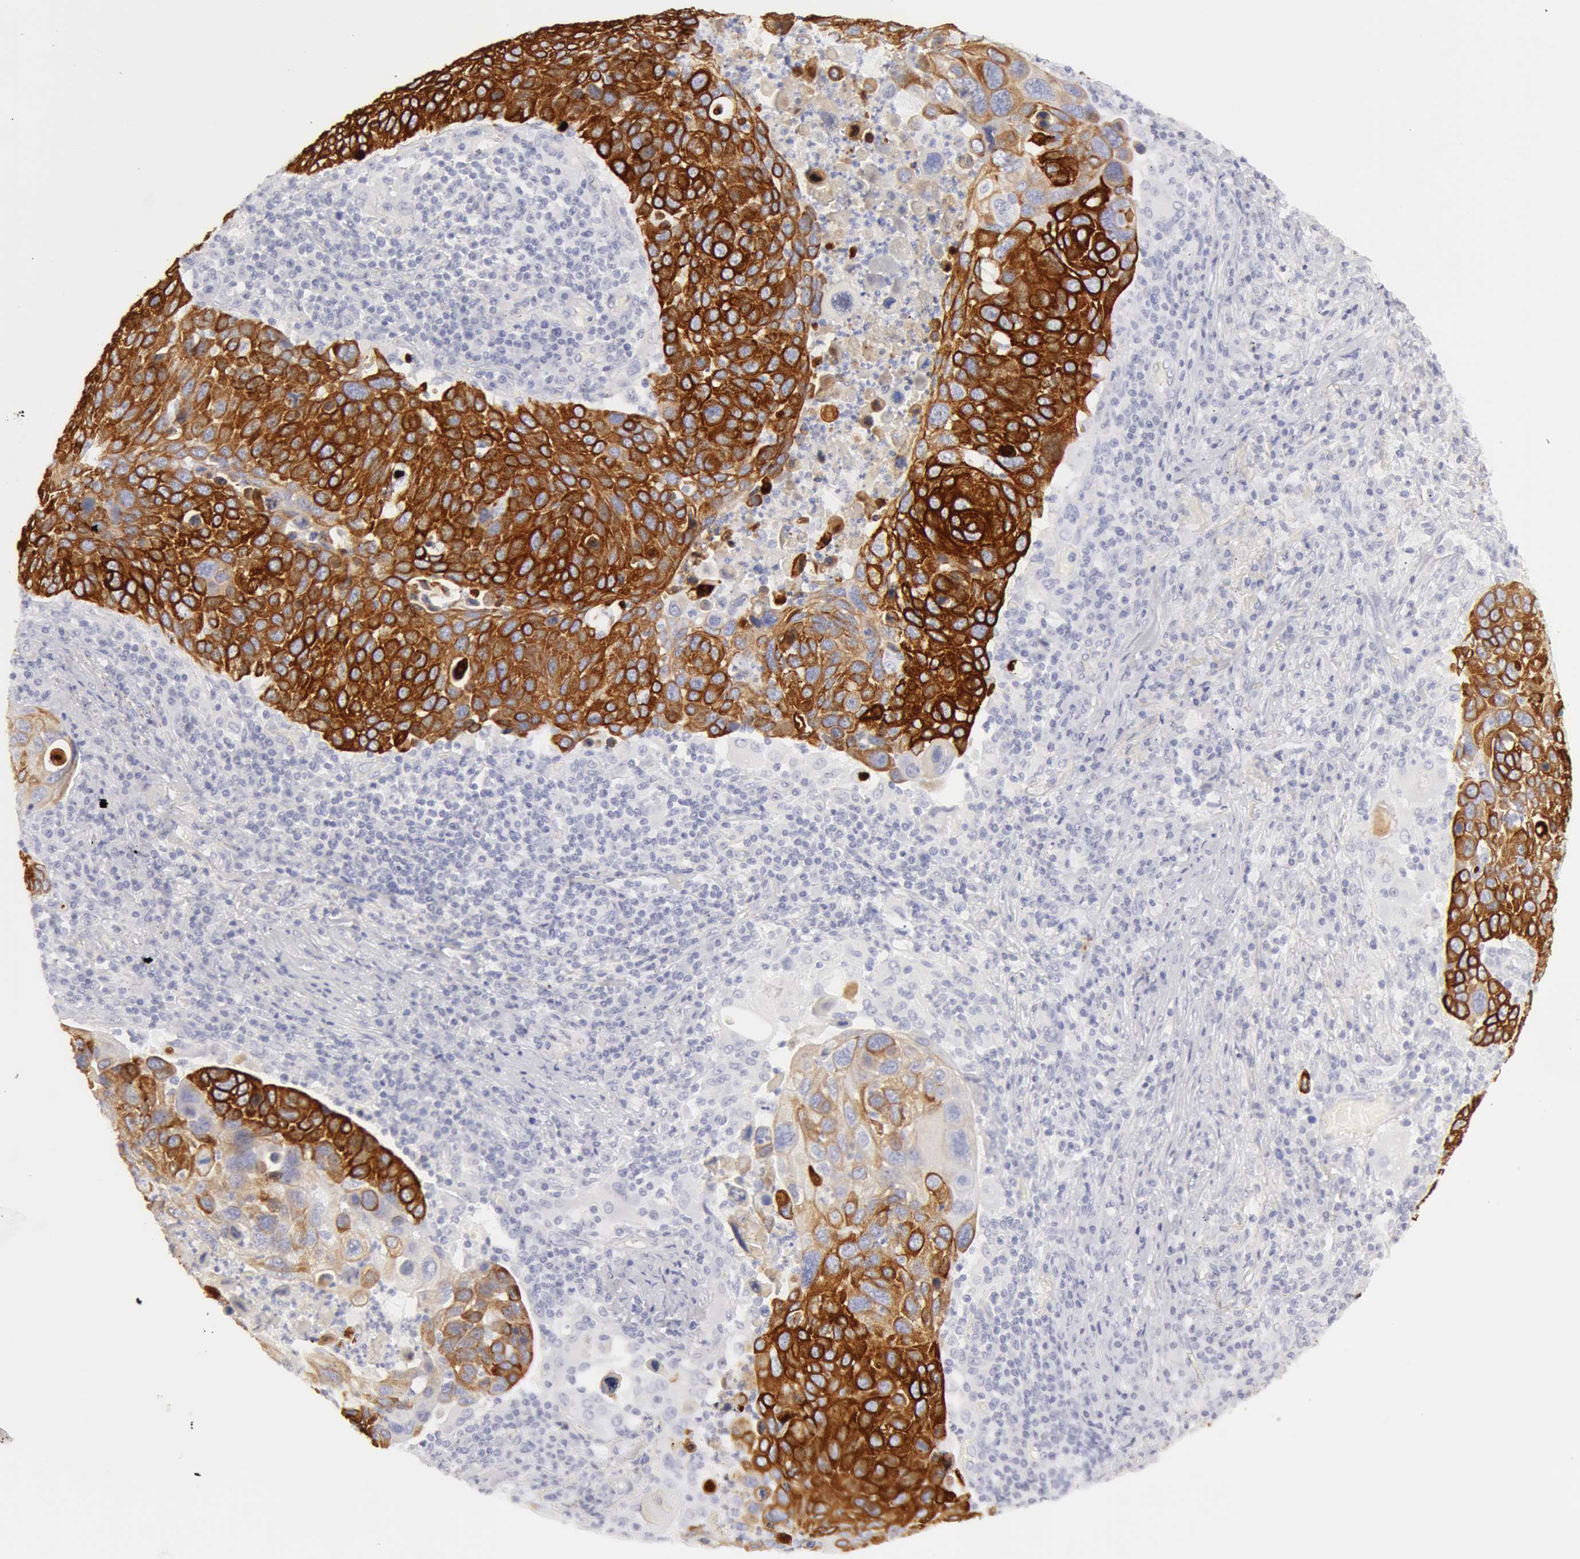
{"staining": {"intensity": "strong", "quantity": ">75%", "location": "cytoplasmic/membranous"}, "tissue": "lung cancer", "cell_type": "Tumor cells", "image_type": "cancer", "snomed": [{"axis": "morphology", "description": "Squamous cell carcinoma, NOS"}, {"axis": "topography", "description": "Lung"}], "caption": "Strong cytoplasmic/membranous expression is seen in approximately >75% of tumor cells in squamous cell carcinoma (lung). (IHC, brightfield microscopy, high magnification).", "gene": "KRT8", "patient": {"sex": "male", "age": 68}}